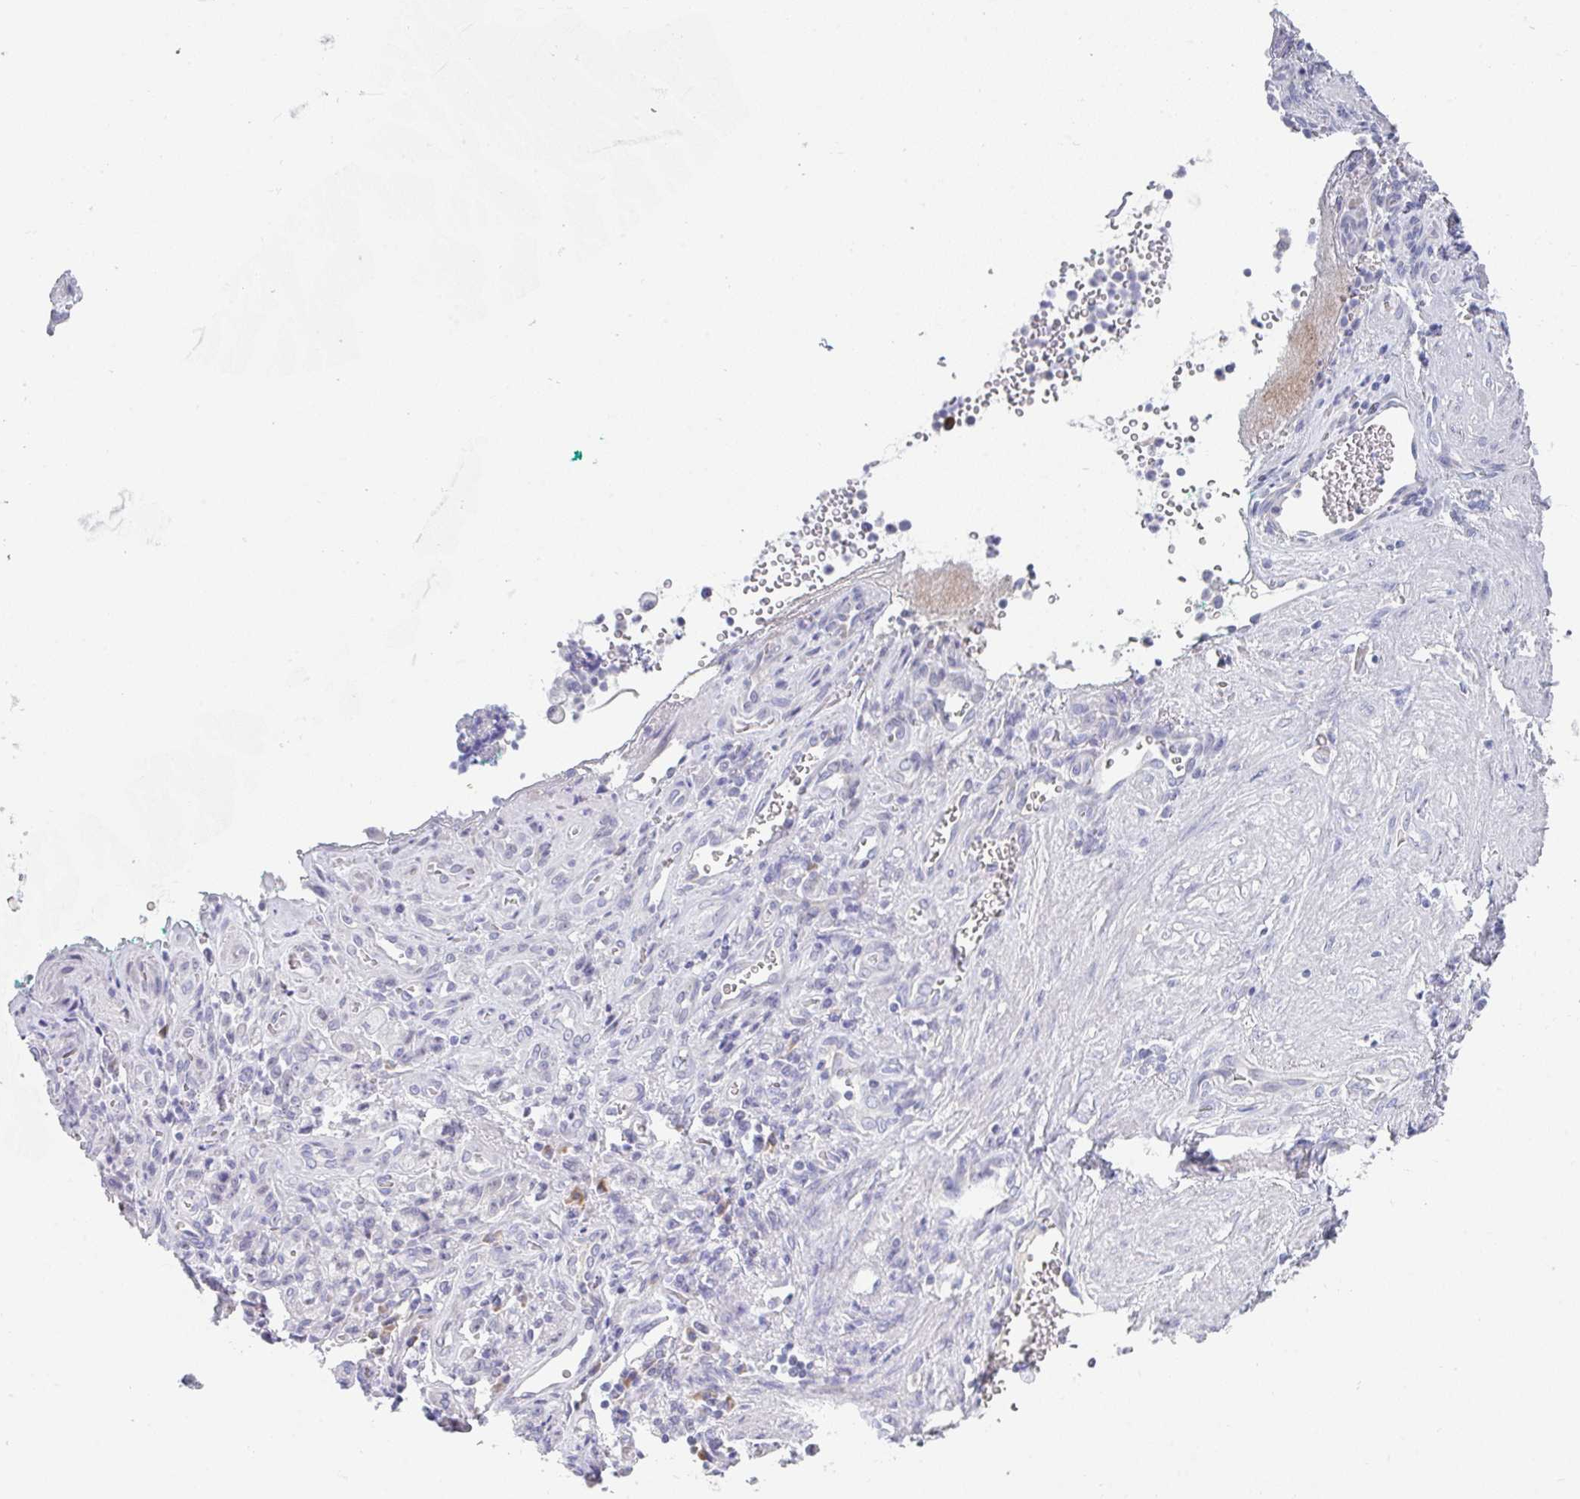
{"staining": {"intensity": "negative", "quantity": "none", "location": "none"}, "tissue": "stomach cancer", "cell_type": "Tumor cells", "image_type": "cancer", "snomed": [{"axis": "morphology", "description": "Adenocarcinoma, NOS"}, {"axis": "topography", "description": "Stomach"}], "caption": "Tumor cells are negative for brown protein staining in stomach adenocarcinoma. Nuclei are stained in blue.", "gene": "NOXRED1", "patient": {"sex": "male", "age": 77}}